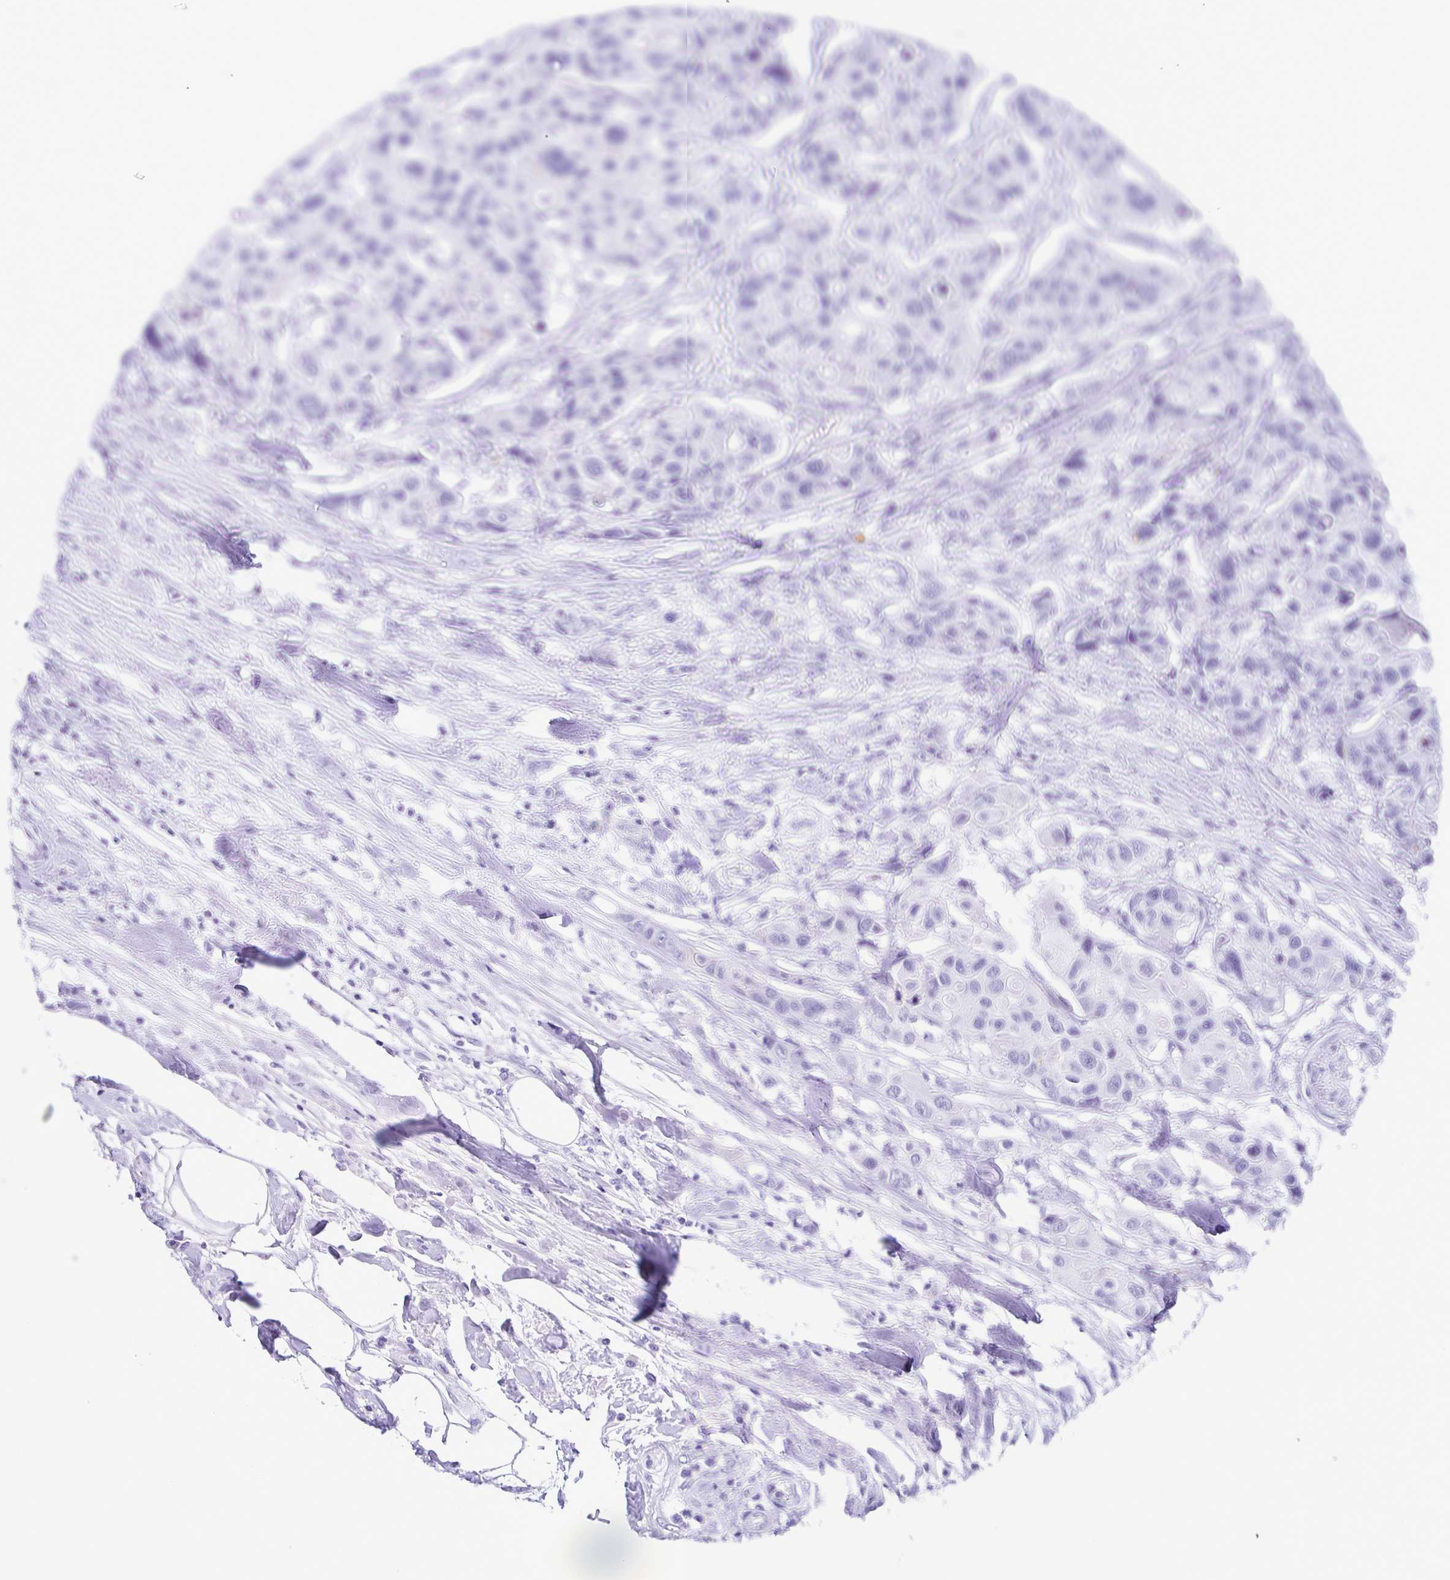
{"staining": {"intensity": "negative", "quantity": "none", "location": "none"}, "tissue": "colorectal cancer", "cell_type": "Tumor cells", "image_type": "cancer", "snomed": [{"axis": "morphology", "description": "Adenocarcinoma, NOS"}, {"axis": "topography", "description": "Colon"}], "caption": "An immunohistochemistry (IHC) micrograph of colorectal cancer is shown. There is no staining in tumor cells of colorectal cancer.", "gene": "AQP6", "patient": {"sex": "male", "age": 77}}